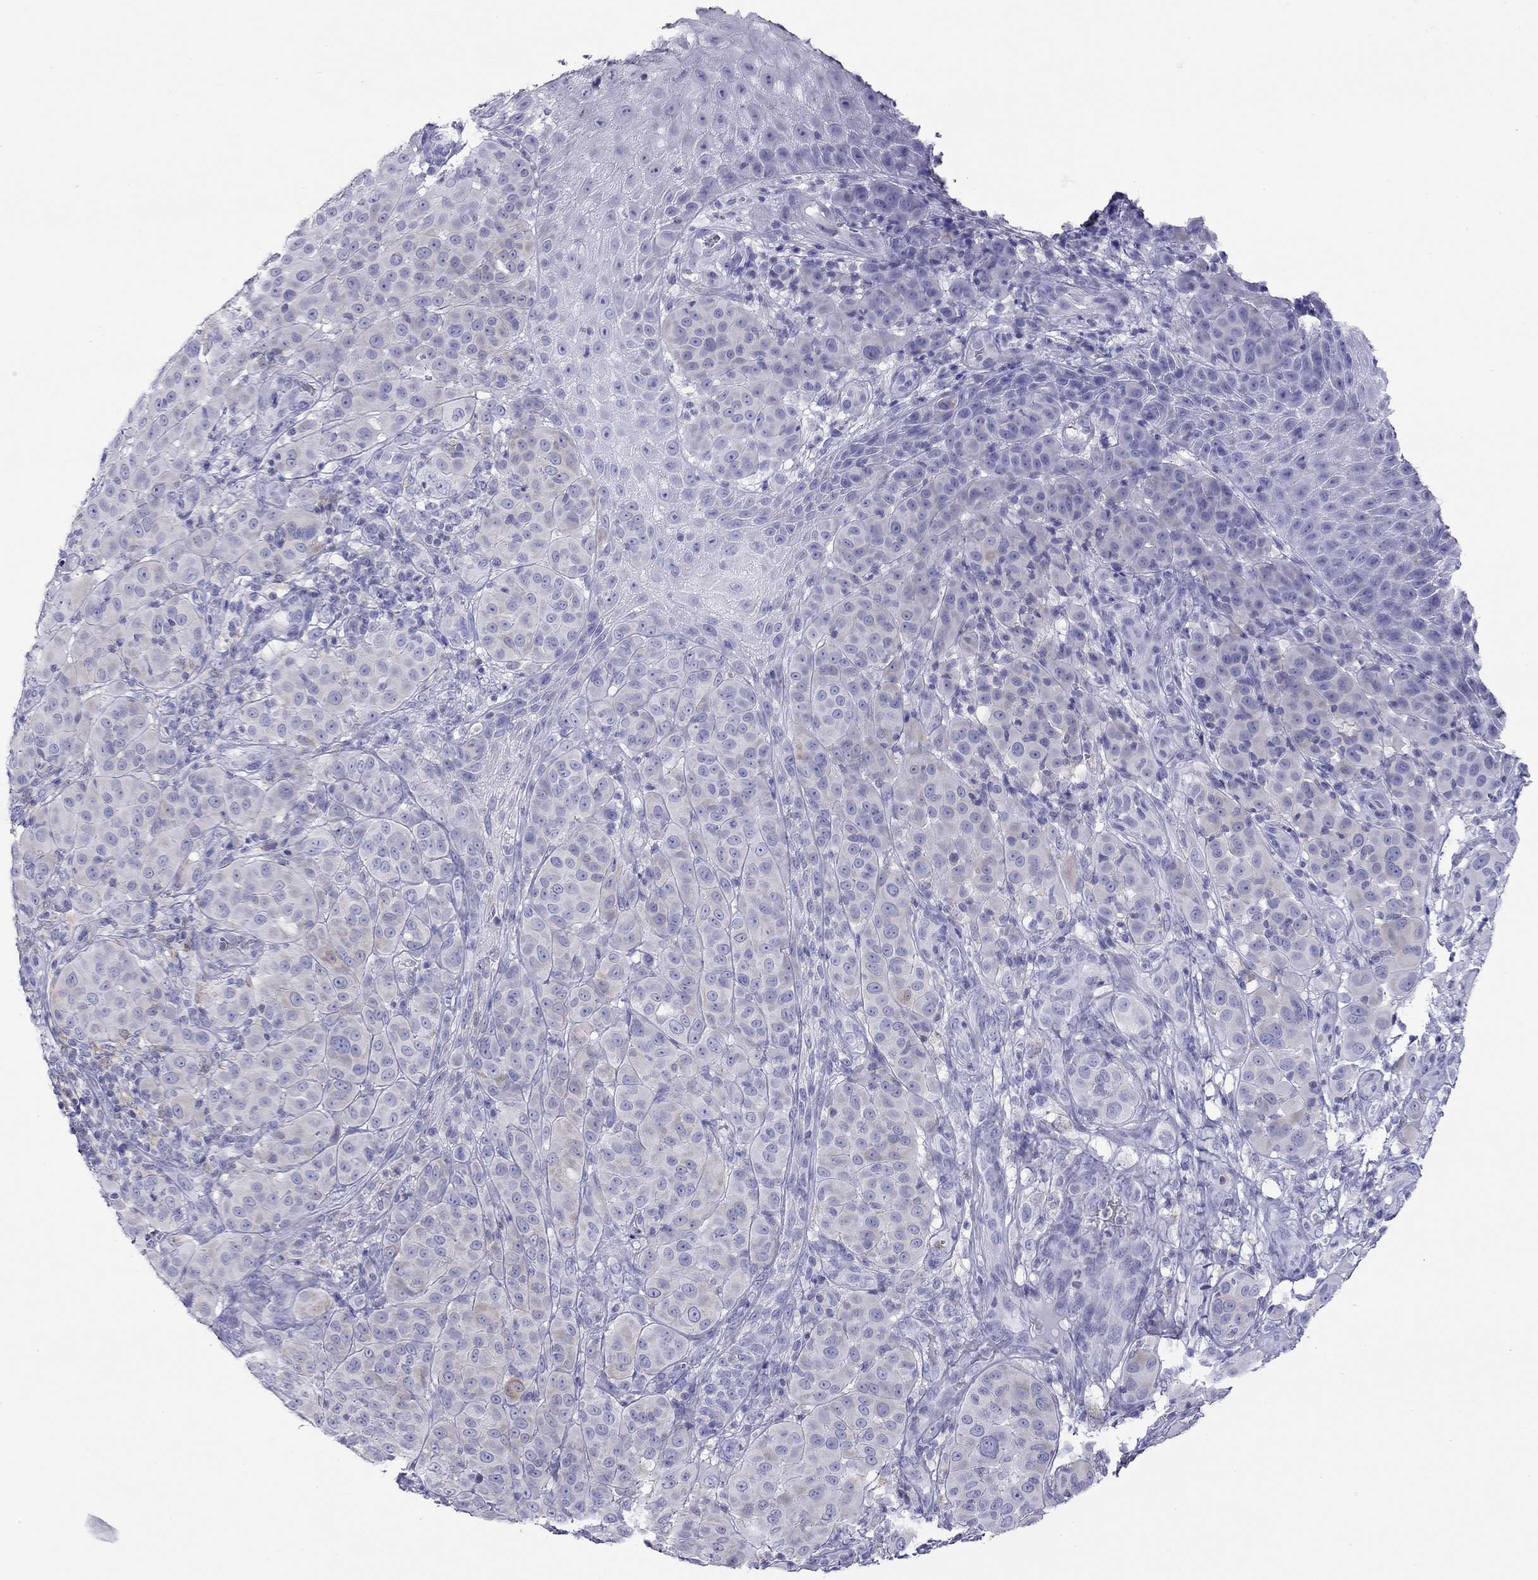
{"staining": {"intensity": "negative", "quantity": "none", "location": "none"}, "tissue": "melanoma", "cell_type": "Tumor cells", "image_type": "cancer", "snomed": [{"axis": "morphology", "description": "Malignant melanoma, NOS"}, {"axis": "topography", "description": "Skin"}], "caption": "Immunohistochemical staining of human malignant melanoma exhibits no significant expression in tumor cells.", "gene": "SLC46A2", "patient": {"sex": "female", "age": 87}}